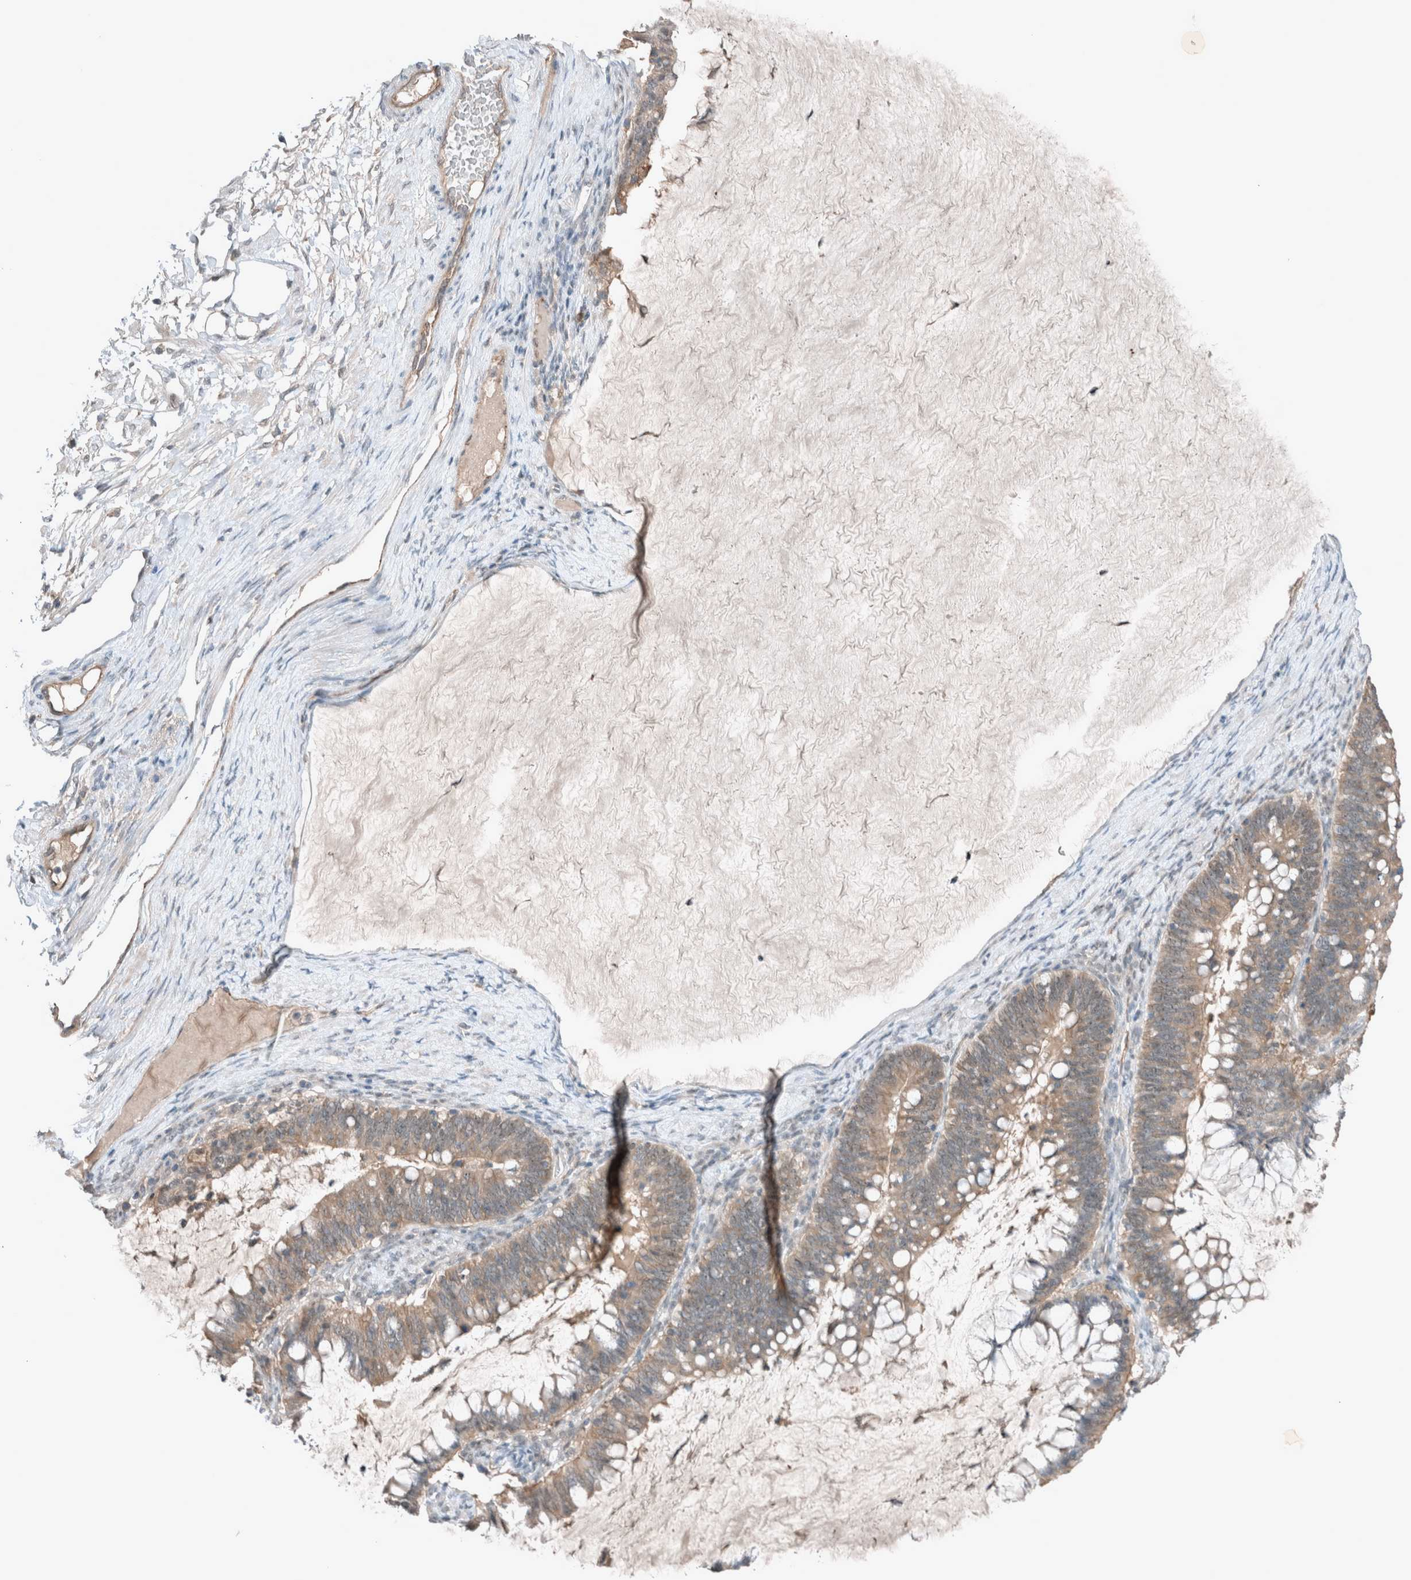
{"staining": {"intensity": "weak", "quantity": ">75%", "location": "cytoplasmic/membranous"}, "tissue": "ovarian cancer", "cell_type": "Tumor cells", "image_type": "cancer", "snomed": [{"axis": "morphology", "description": "Cystadenocarcinoma, mucinous, NOS"}, {"axis": "topography", "description": "Ovary"}], "caption": "Immunohistochemical staining of ovarian cancer (mucinous cystadenocarcinoma) displays low levels of weak cytoplasmic/membranous positivity in approximately >75% of tumor cells.", "gene": "RALGDS", "patient": {"sex": "female", "age": 61}}